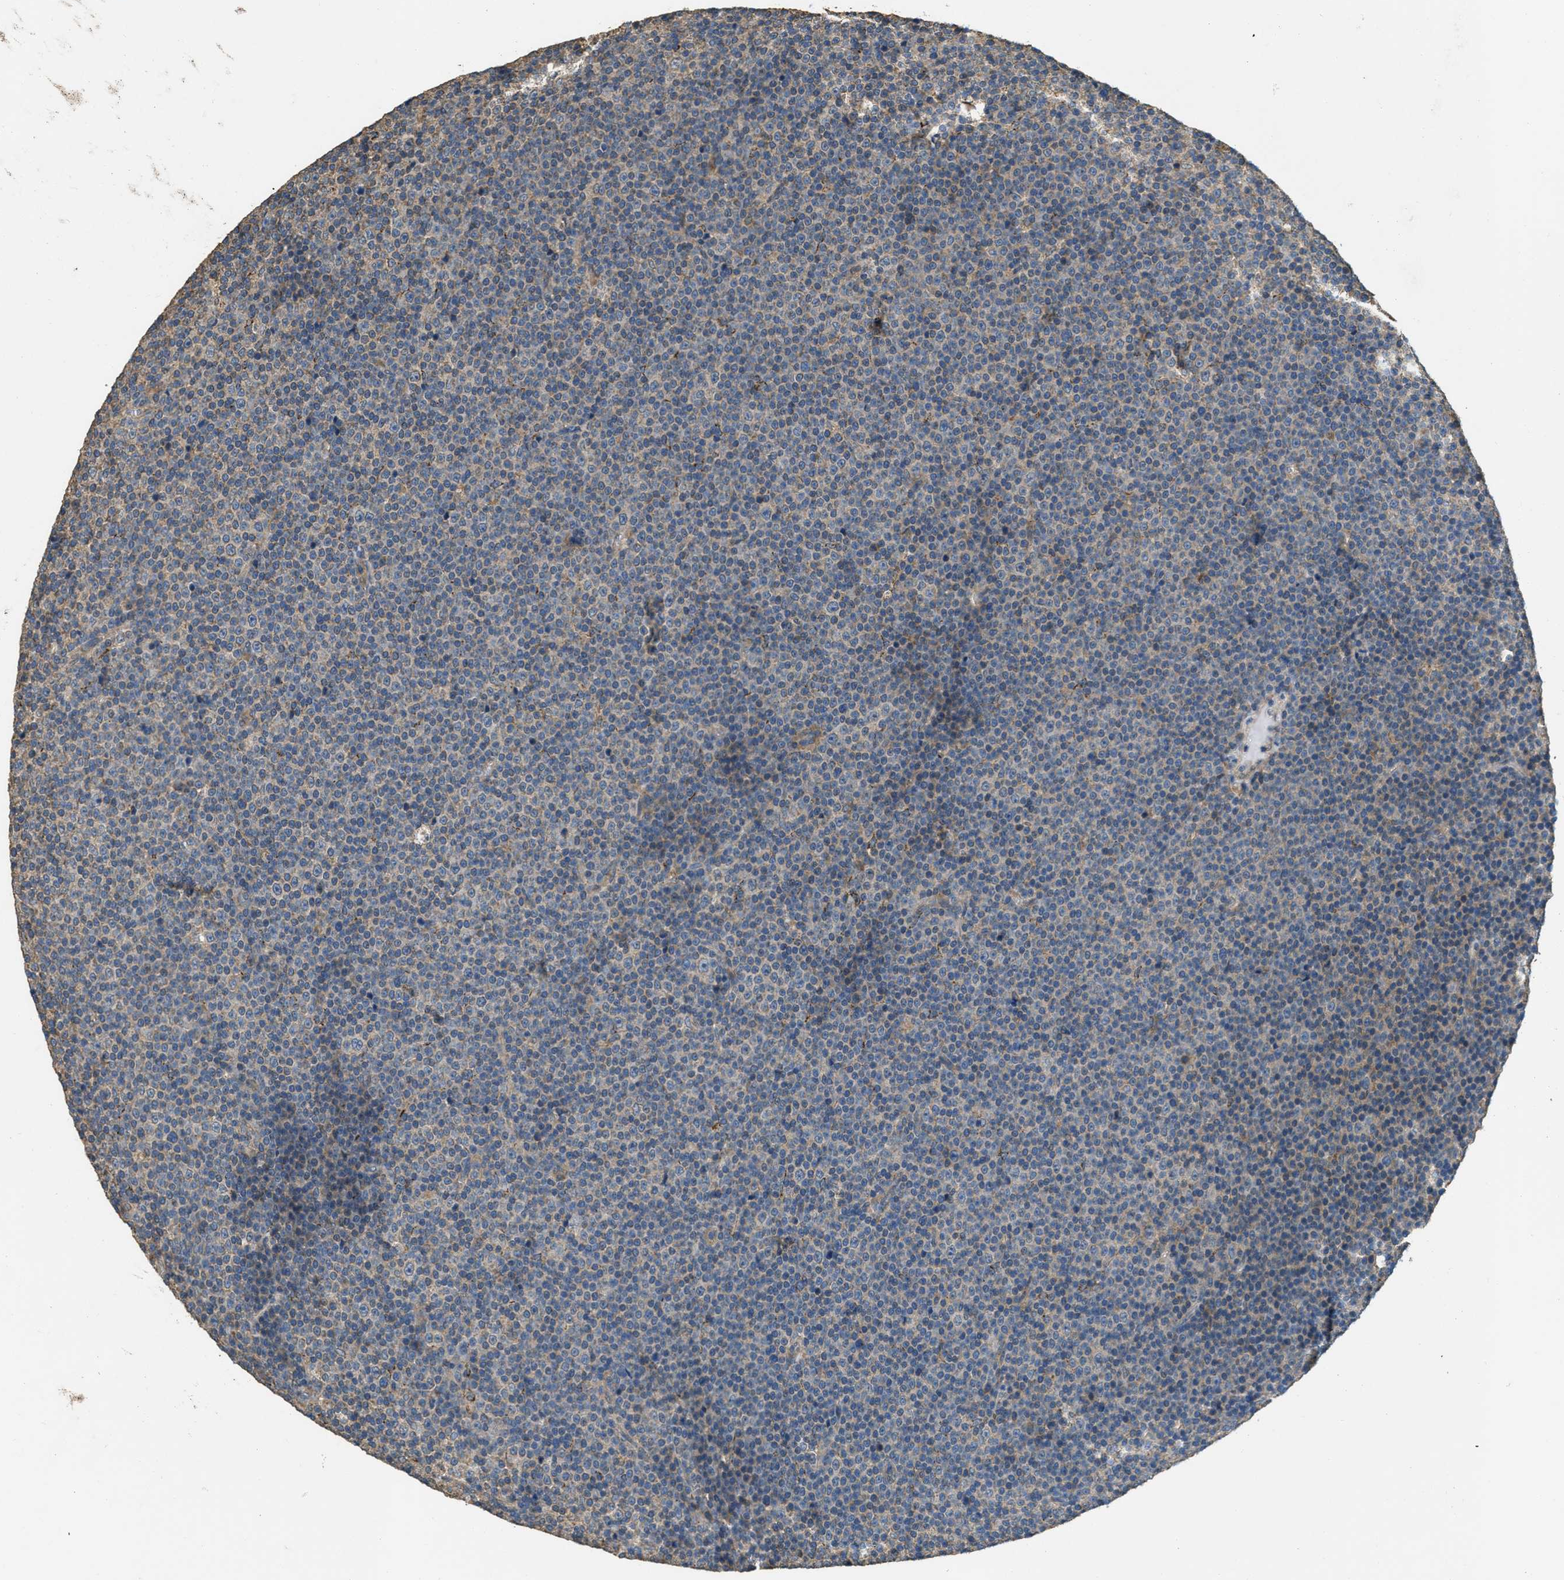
{"staining": {"intensity": "negative", "quantity": "none", "location": "none"}, "tissue": "lymphoma", "cell_type": "Tumor cells", "image_type": "cancer", "snomed": [{"axis": "morphology", "description": "Malignant lymphoma, non-Hodgkin's type, Low grade"}, {"axis": "topography", "description": "Lymph node"}], "caption": "DAB (3,3'-diaminobenzidine) immunohistochemical staining of low-grade malignant lymphoma, non-Hodgkin's type demonstrates no significant staining in tumor cells.", "gene": "THBS2", "patient": {"sex": "female", "age": 67}}